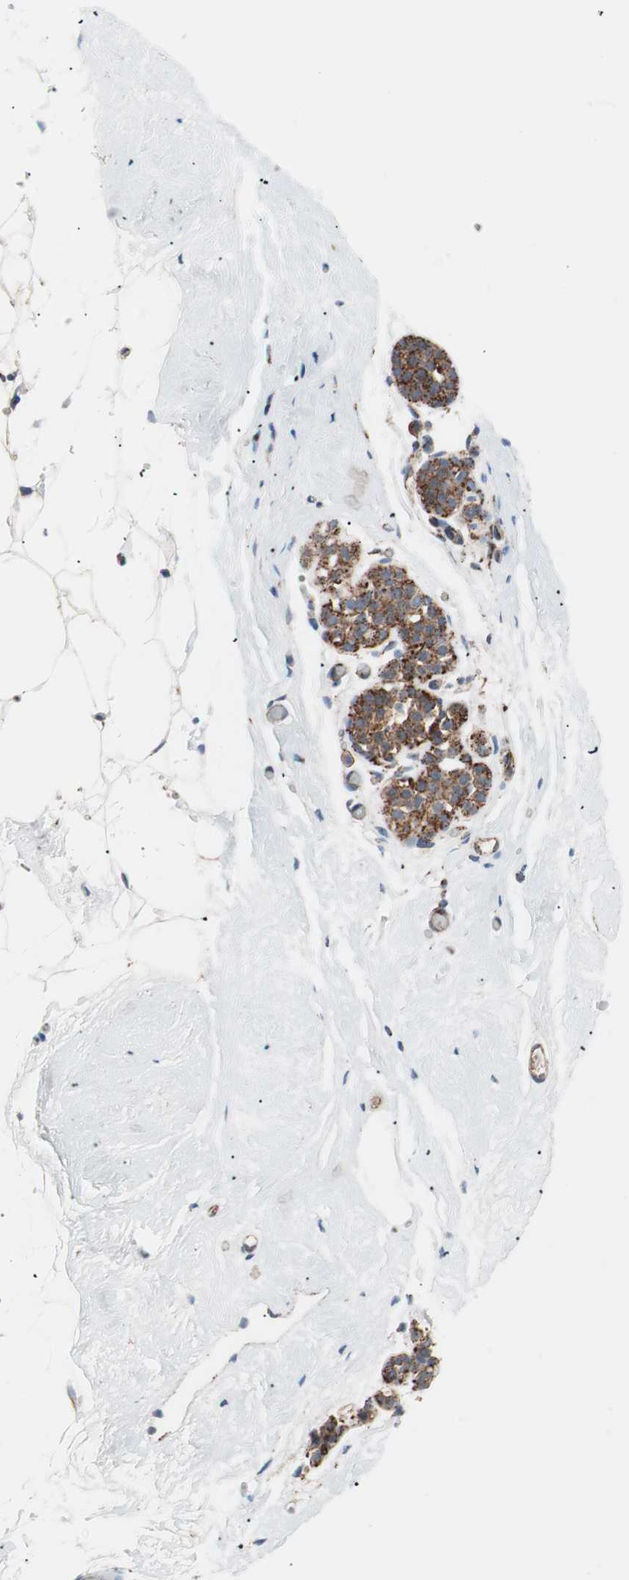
{"staining": {"intensity": "weak", "quantity": "25%-75%", "location": "cytoplasmic/membranous"}, "tissue": "breast", "cell_type": "Adipocytes", "image_type": "normal", "snomed": [{"axis": "morphology", "description": "Normal tissue, NOS"}, {"axis": "topography", "description": "Breast"}], "caption": "A high-resolution image shows IHC staining of benign breast, which demonstrates weak cytoplasmic/membranous staining in approximately 25%-75% of adipocytes. Immunohistochemistry stains the protein in brown and the nuclei are stained blue.", "gene": "FLOT2", "patient": {"sex": "female", "age": 75}}